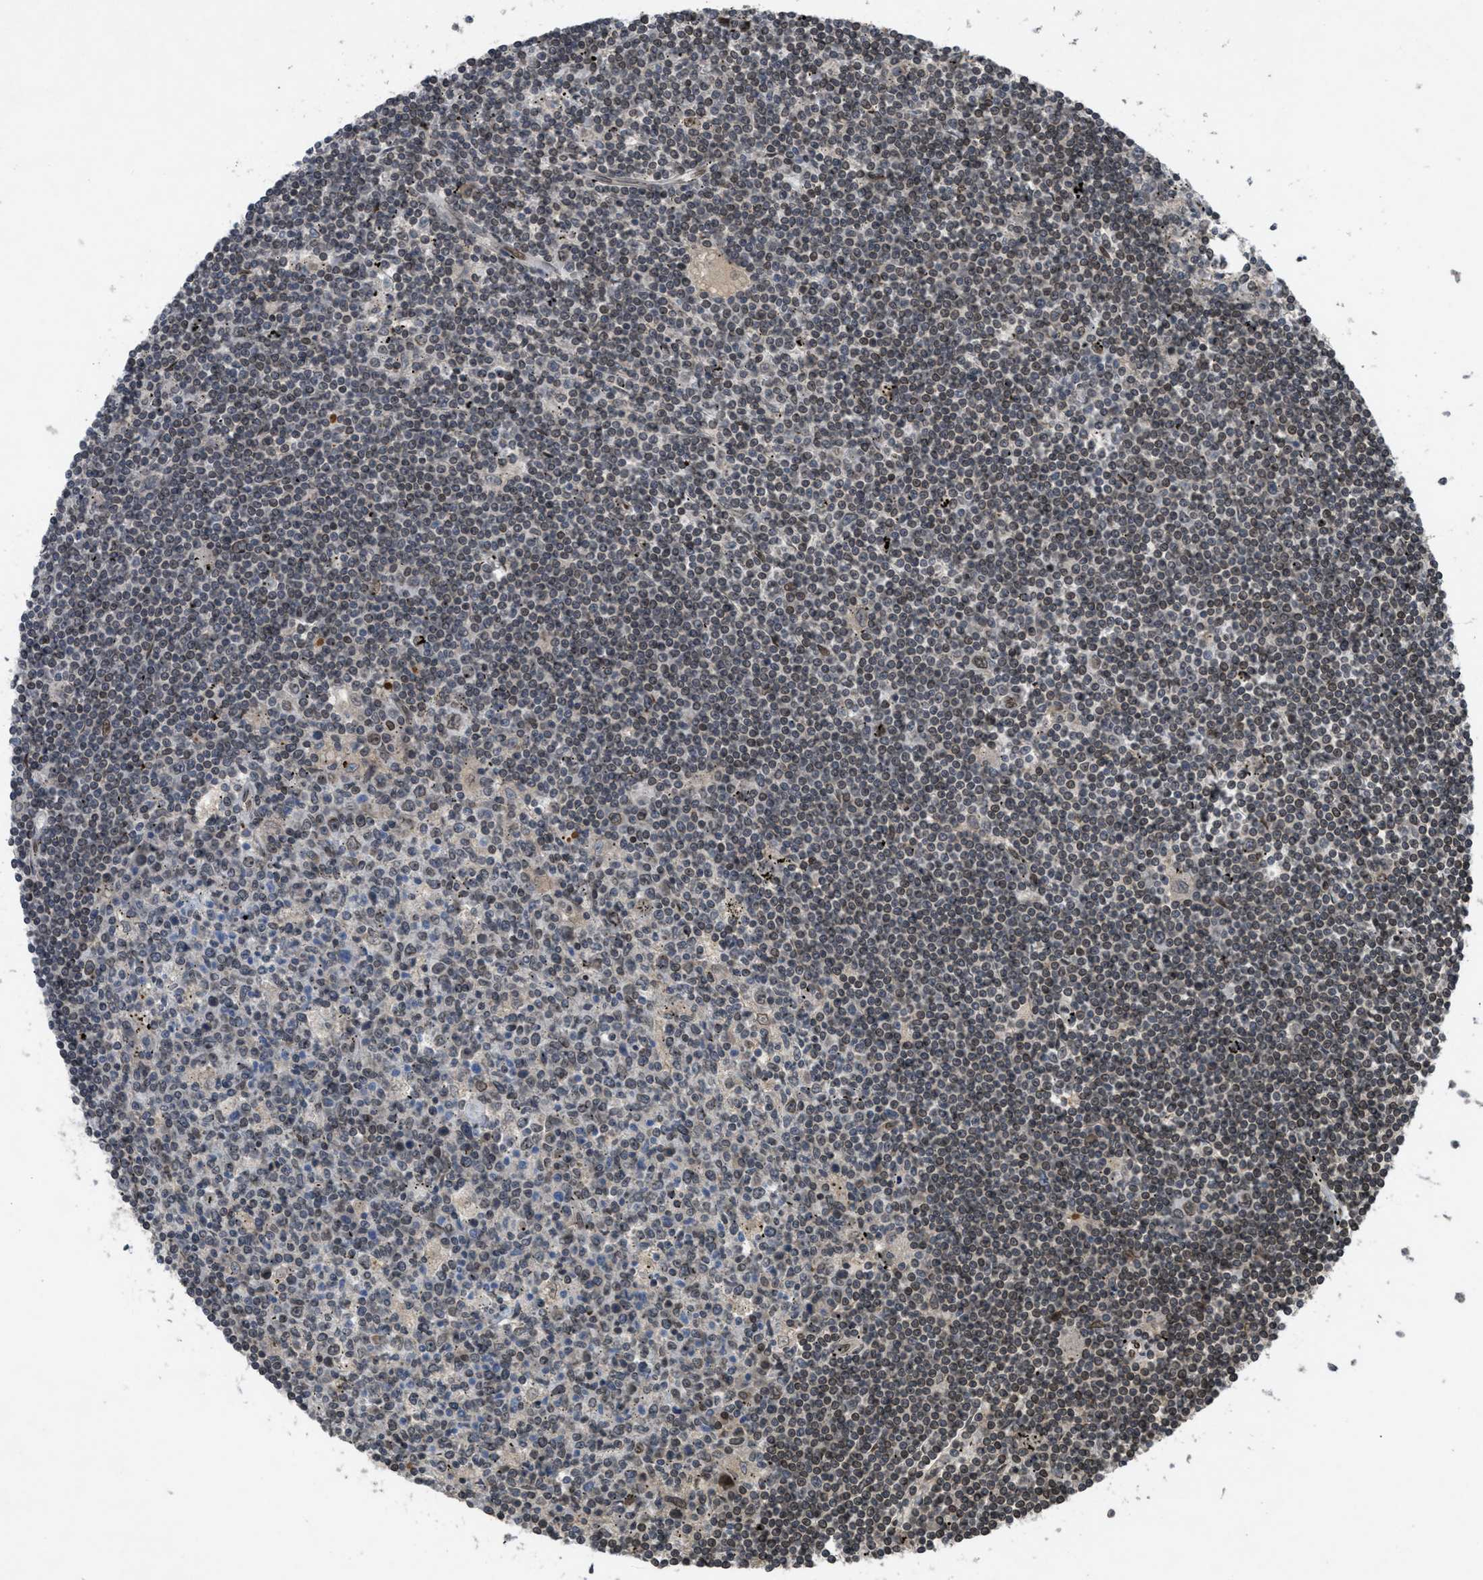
{"staining": {"intensity": "weak", "quantity": ">75%", "location": "nuclear"}, "tissue": "lymphoma", "cell_type": "Tumor cells", "image_type": "cancer", "snomed": [{"axis": "morphology", "description": "Malignant lymphoma, non-Hodgkin's type, Low grade"}, {"axis": "topography", "description": "Spleen"}], "caption": "Low-grade malignant lymphoma, non-Hodgkin's type stained with immunohistochemistry (IHC) displays weak nuclear positivity in about >75% of tumor cells. Immunohistochemistry (ihc) stains the protein of interest in brown and the nuclei are stained blue.", "gene": "CRY1", "patient": {"sex": "male", "age": 76}}